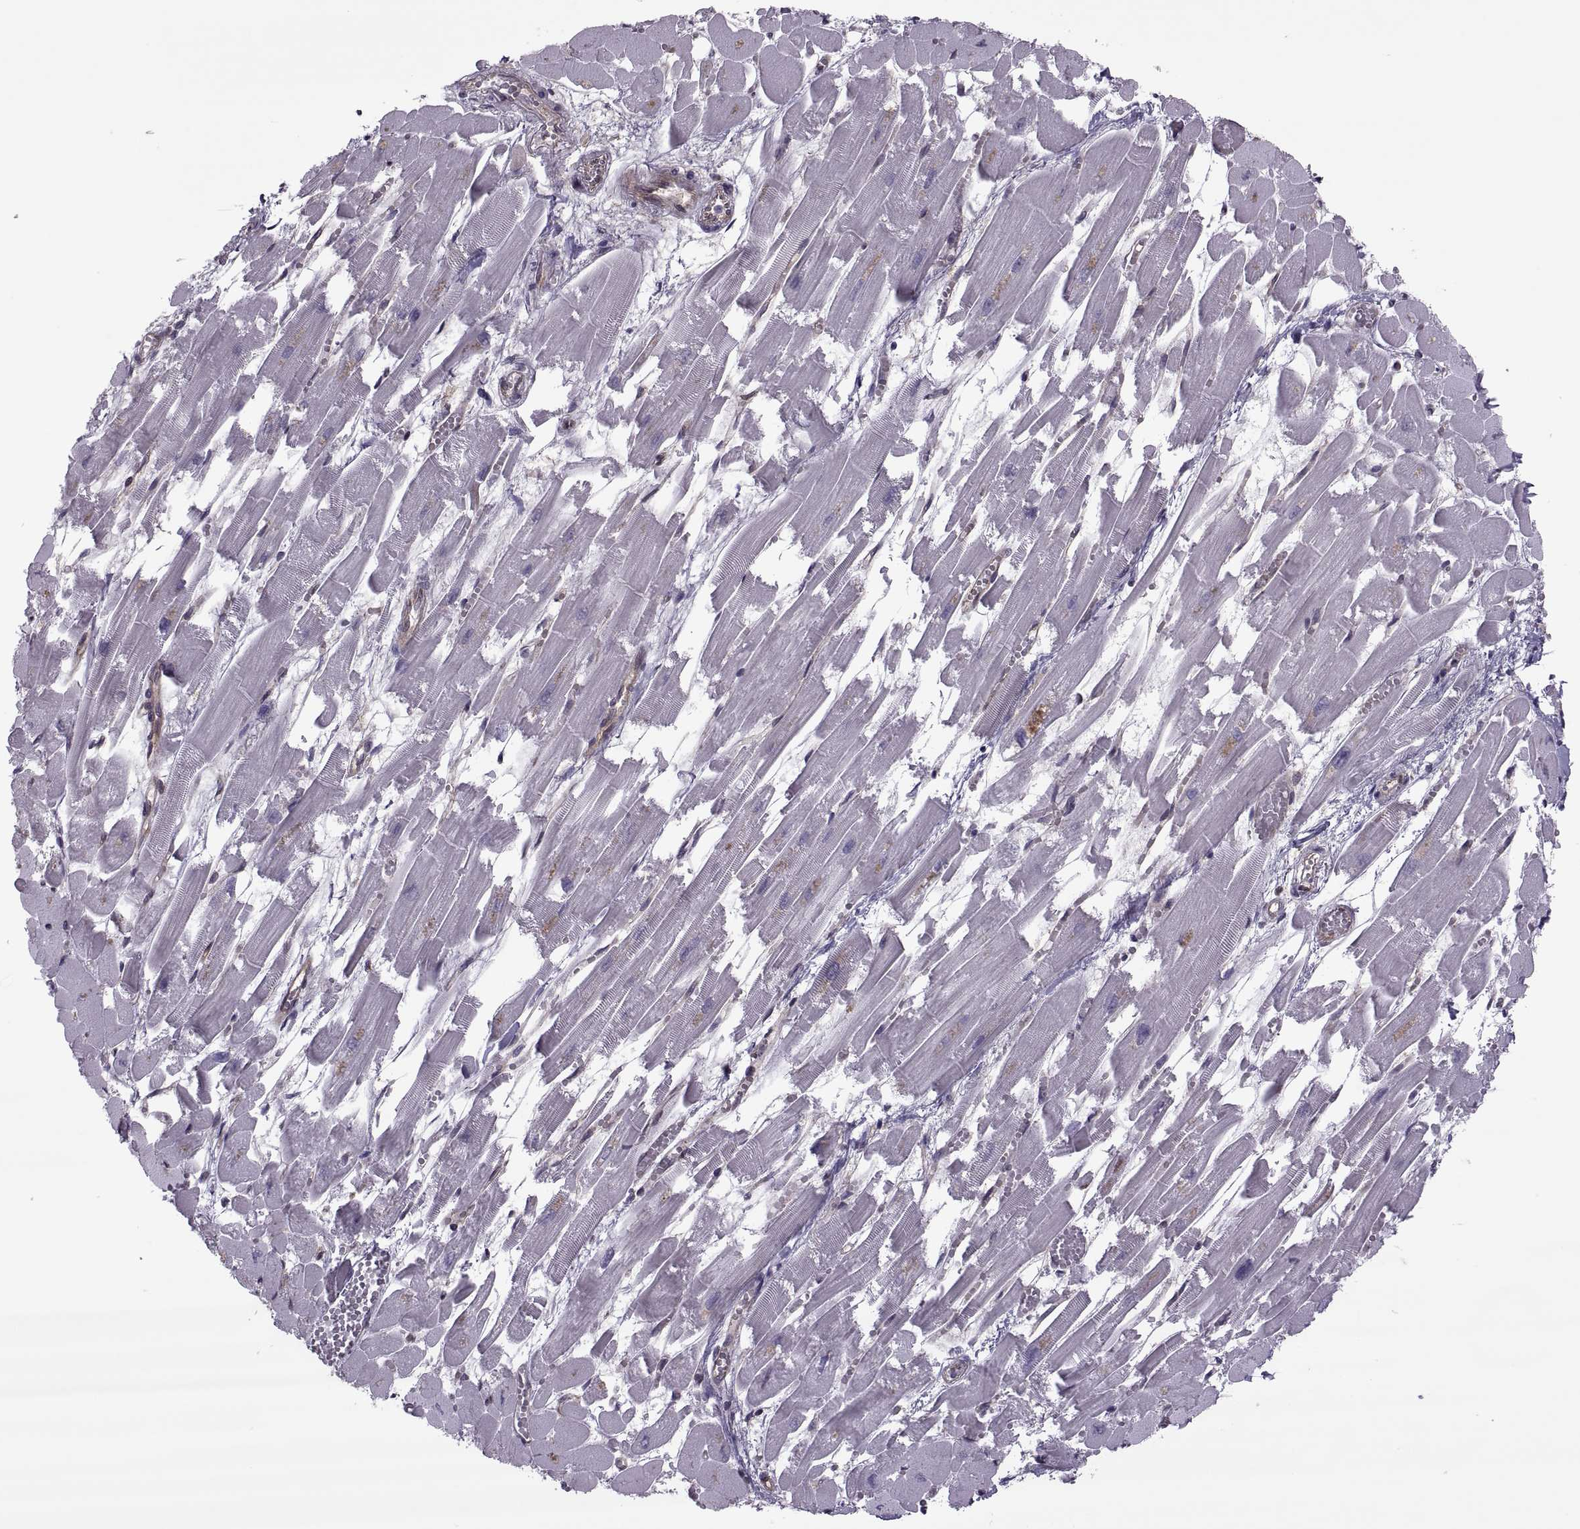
{"staining": {"intensity": "negative", "quantity": "none", "location": "none"}, "tissue": "heart muscle", "cell_type": "Cardiomyocytes", "image_type": "normal", "snomed": [{"axis": "morphology", "description": "Normal tissue, NOS"}, {"axis": "topography", "description": "Heart"}], "caption": "Immunohistochemical staining of benign heart muscle reveals no significant staining in cardiomyocytes.", "gene": "ODF3", "patient": {"sex": "female", "age": 52}}